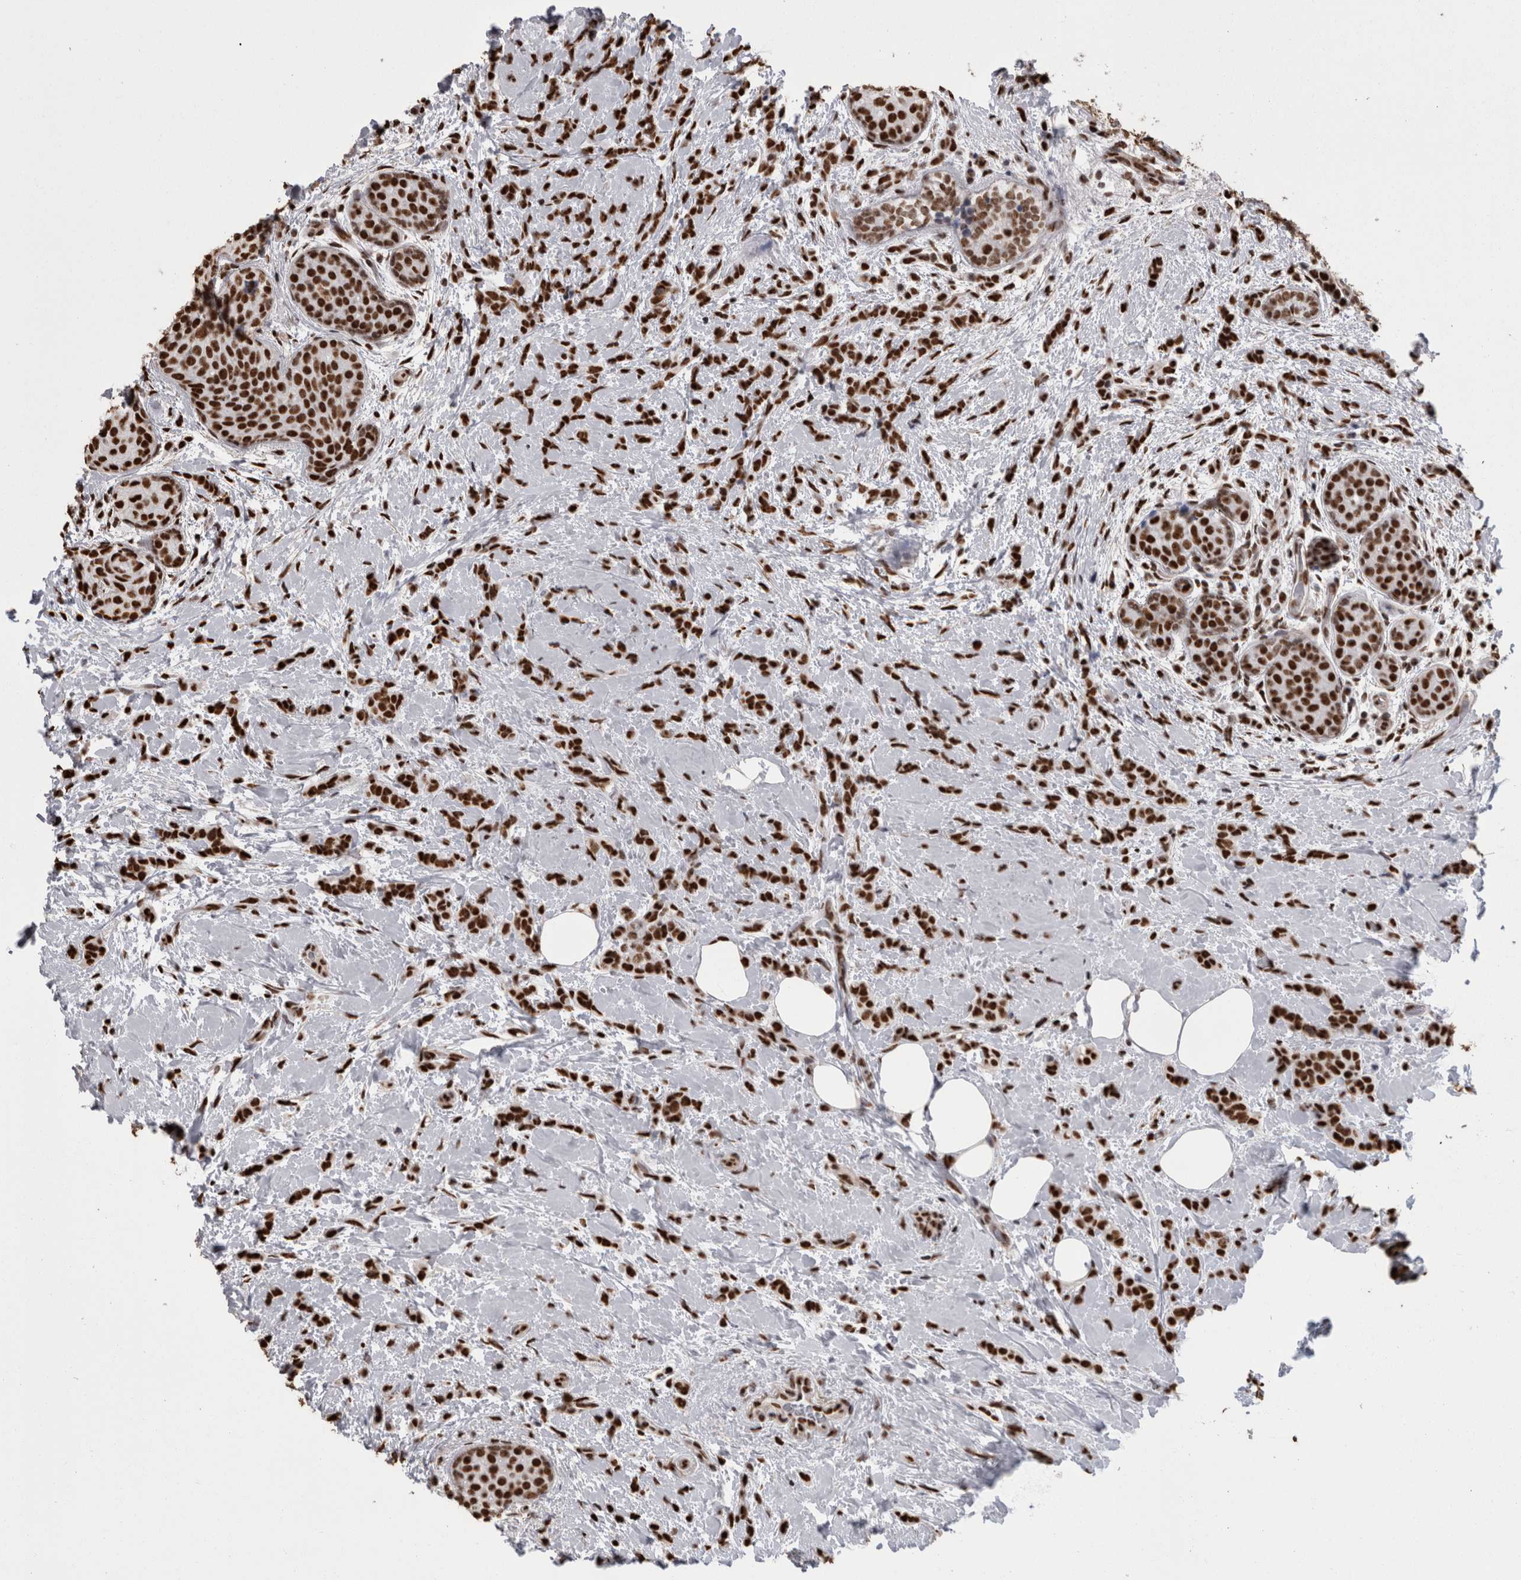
{"staining": {"intensity": "strong", "quantity": ">75%", "location": "nuclear"}, "tissue": "breast cancer", "cell_type": "Tumor cells", "image_type": "cancer", "snomed": [{"axis": "morphology", "description": "Lobular carcinoma, in situ"}, {"axis": "morphology", "description": "Lobular carcinoma"}, {"axis": "topography", "description": "Breast"}], "caption": "A histopathology image showing strong nuclear staining in approximately >75% of tumor cells in breast cancer, as visualized by brown immunohistochemical staining.", "gene": "HNRNPM", "patient": {"sex": "female", "age": 41}}